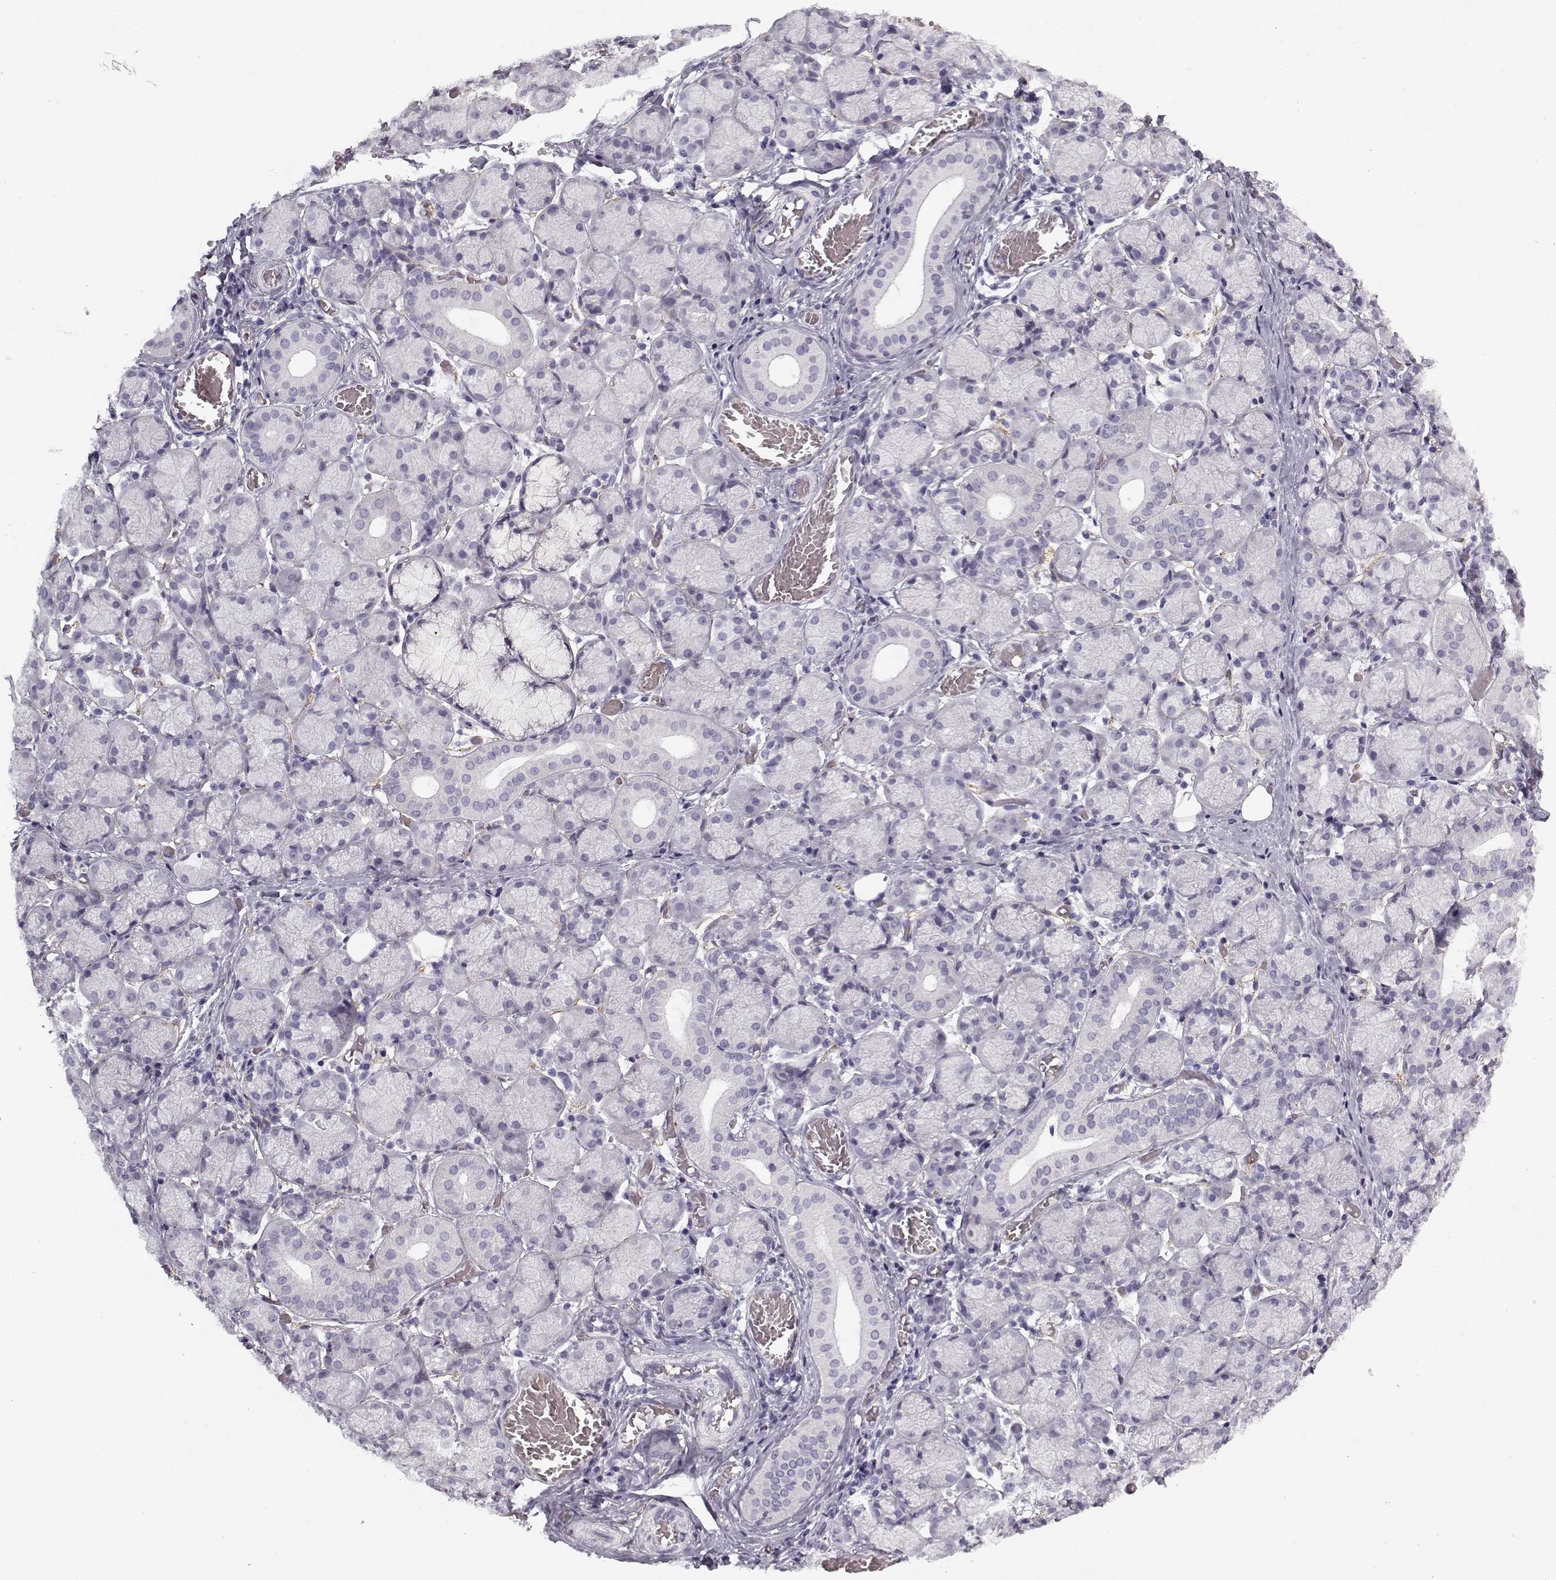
{"staining": {"intensity": "negative", "quantity": "none", "location": "none"}, "tissue": "salivary gland", "cell_type": "Glandular cells", "image_type": "normal", "snomed": [{"axis": "morphology", "description": "Normal tissue, NOS"}, {"axis": "topography", "description": "Salivary gland"}, {"axis": "topography", "description": "Peripheral nerve tissue"}], "caption": "IHC photomicrograph of normal salivary gland: human salivary gland stained with DAB shows no significant protein staining in glandular cells.", "gene": "SNCA", "patient": {"sex": "female", "age": 24}}